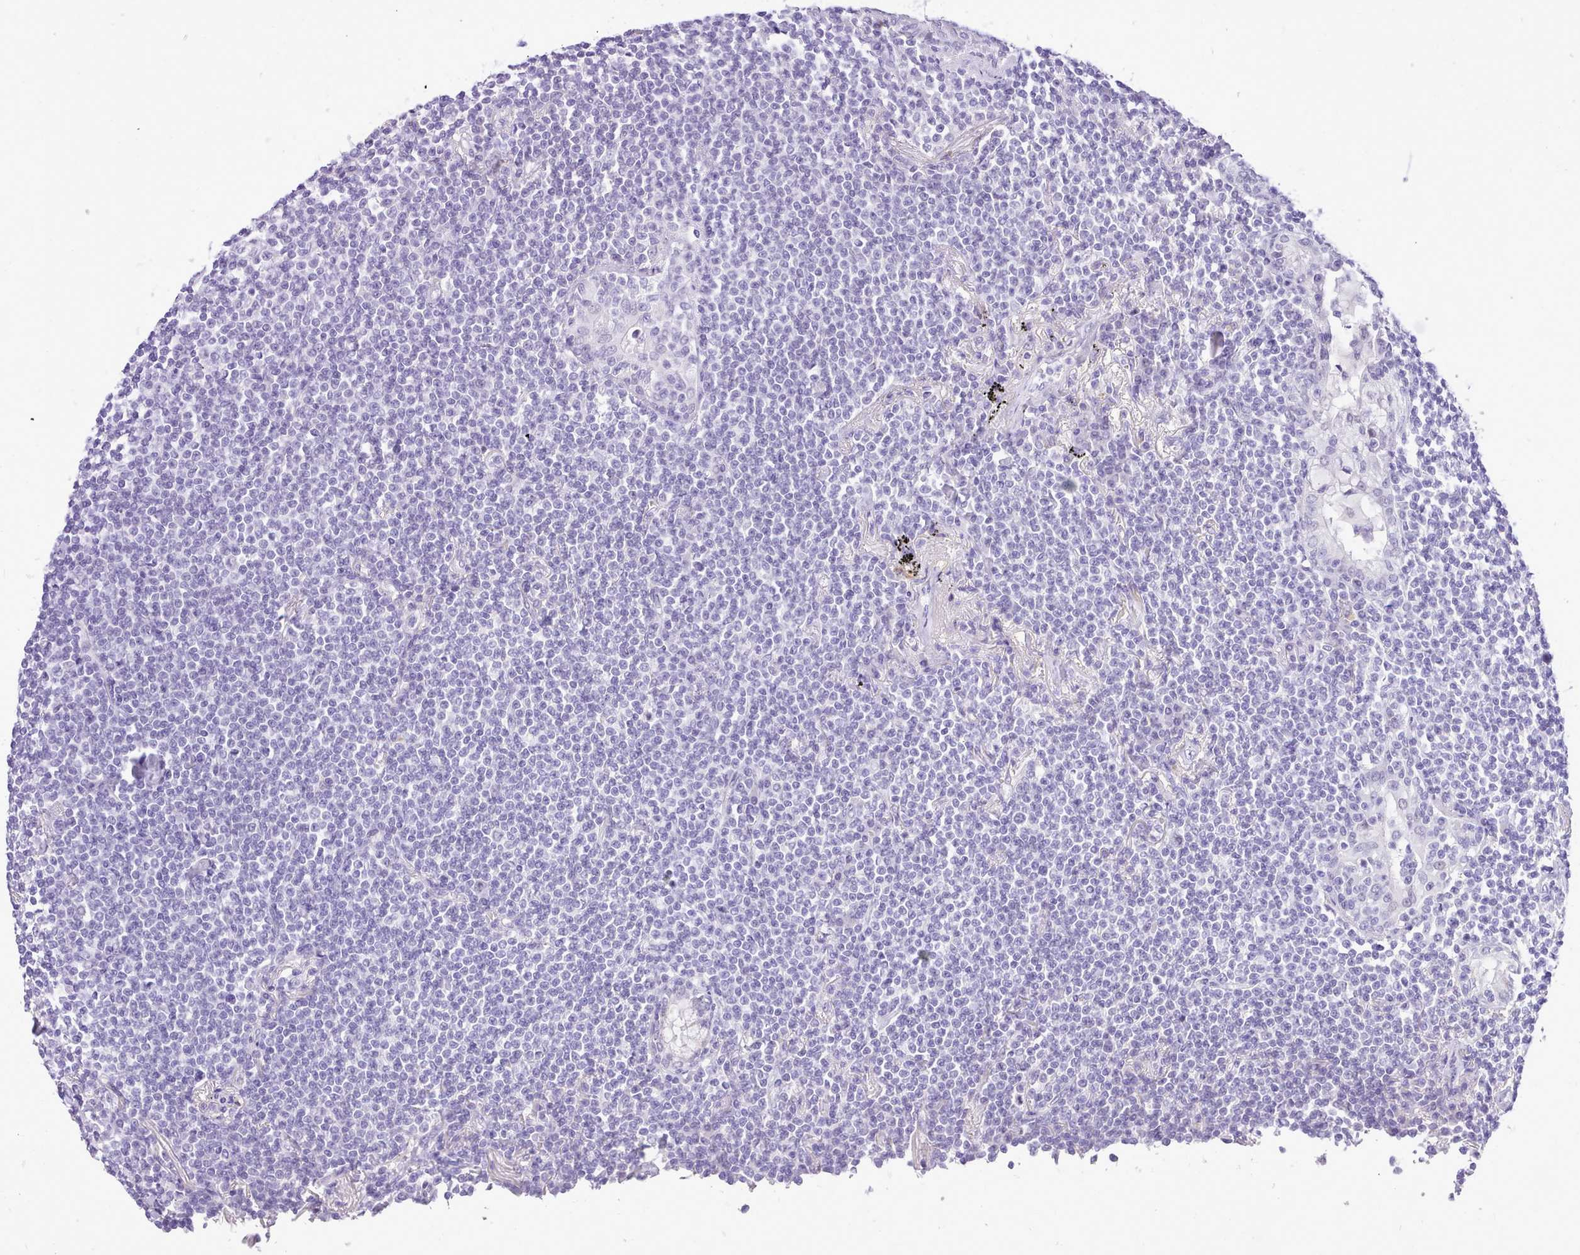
{"staining": {"intensity": "negative", "quantity": "none", "location": "none"}, "tissue": "lymphoma", "cell_type": "Tumor cells", "image_type": "cancer", "snomed": [{"axis": "morphology", "description": "Malignant lymphoma, non-Hodgkin's type, Low grade"}, {"axis": "topography", "description": "Lung"}], "caption": "Human lymphoma stained for a protein using immunohistochemistry (IHC) shows no expression in tumor cells.", "gene": "LRRC37A", "patient": {"sex": "female", "age": 71}}